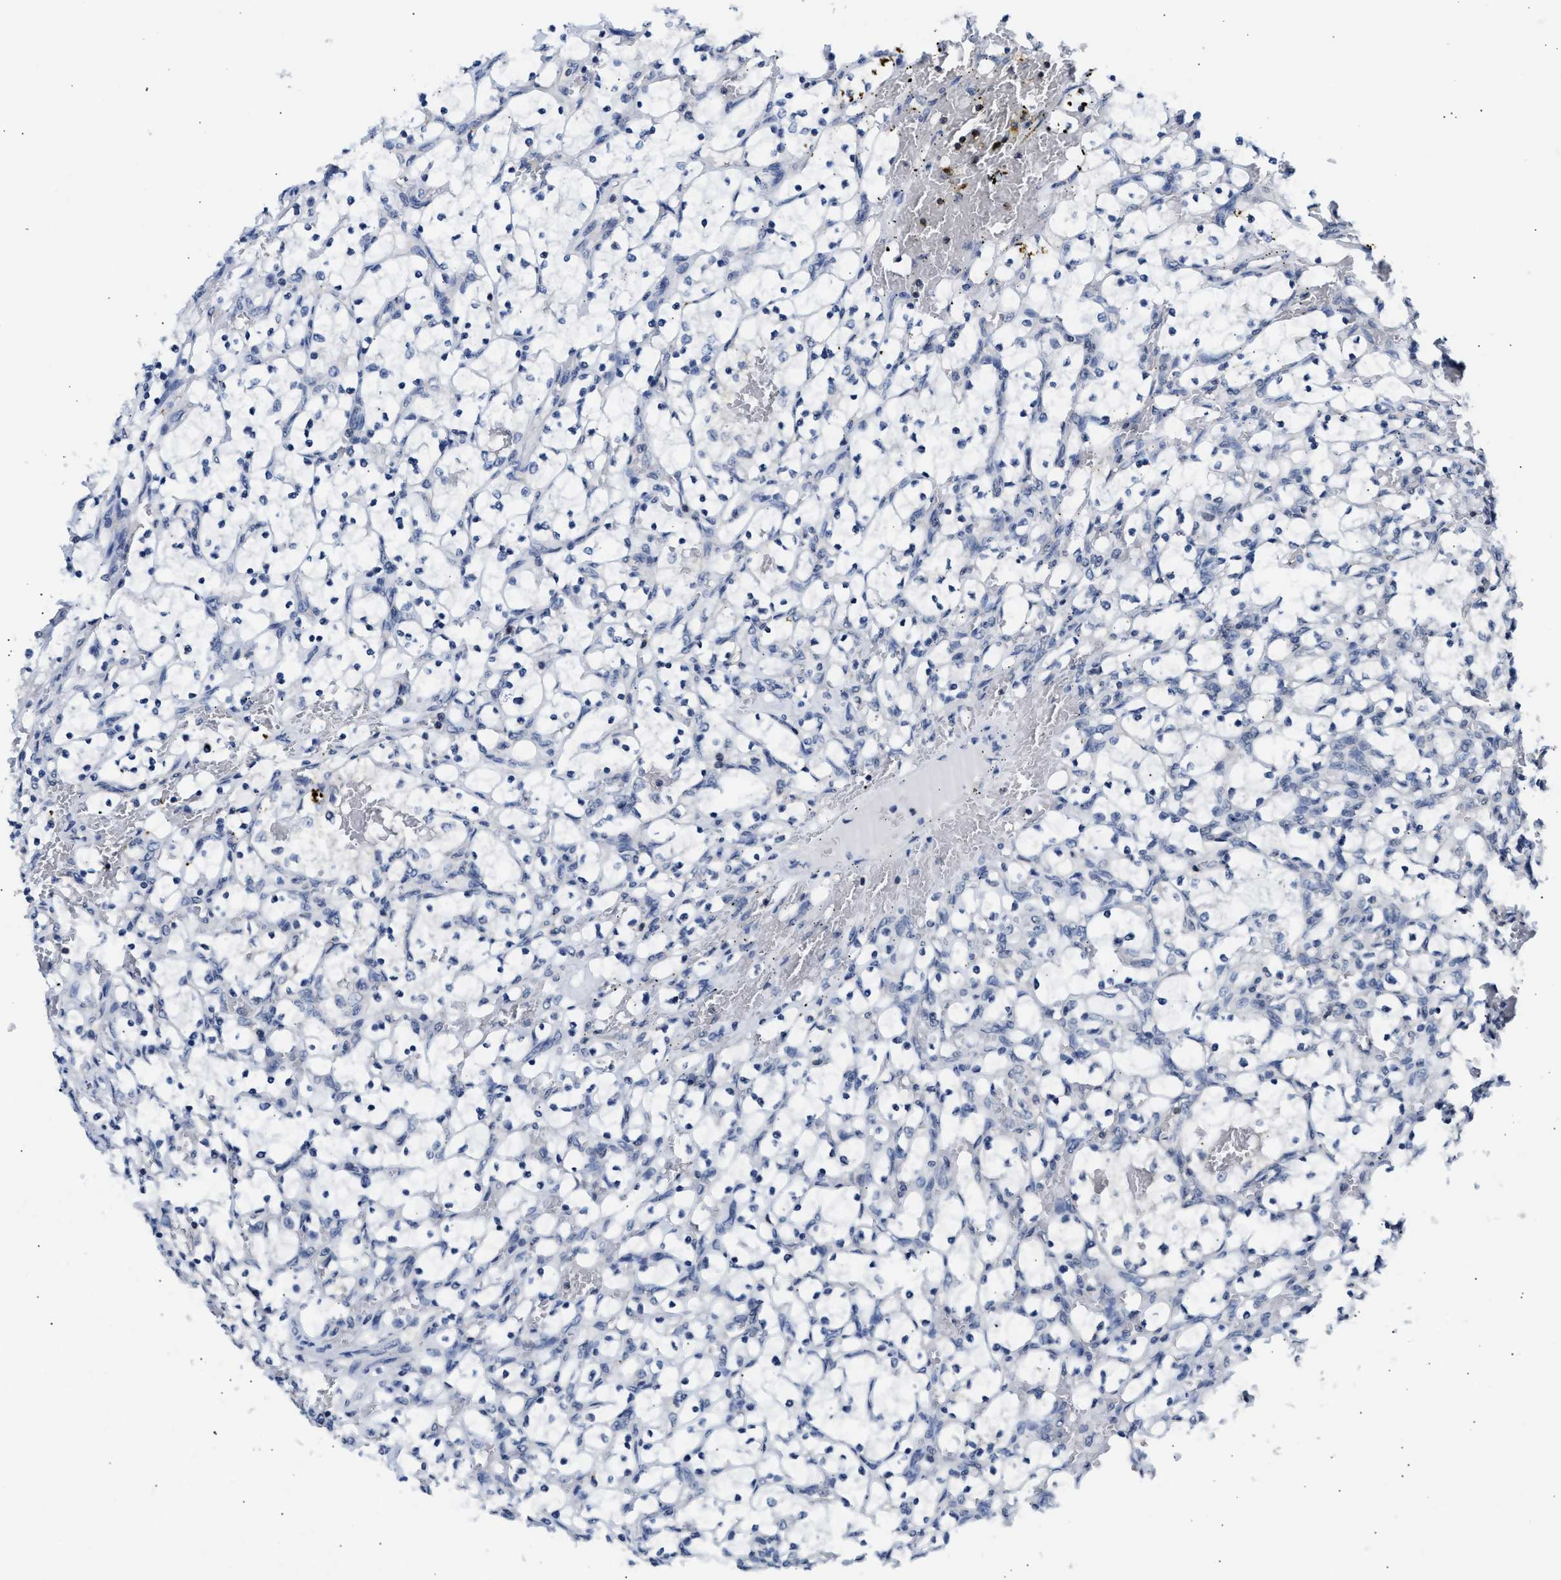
{"staining": {"intensity": "negative", "quantity": "none", "location": "none"}, "tissue": "renal cancer", "cell_type": "Tumor cells", "image_type": "cancer", "snomed": [{"axis": "morphology", "description": "Adenocarcinoma, NOS"}, {"axis": "topography", "description": "Kidney"}], "caption": "The IHC micrograph has no significant staining in tumor cells of renal cancer tissue. (IHC, brightfield microscopy, high magnification).", "gene": "PPM1L", "patient": {"sex": "female", "age": 69}}